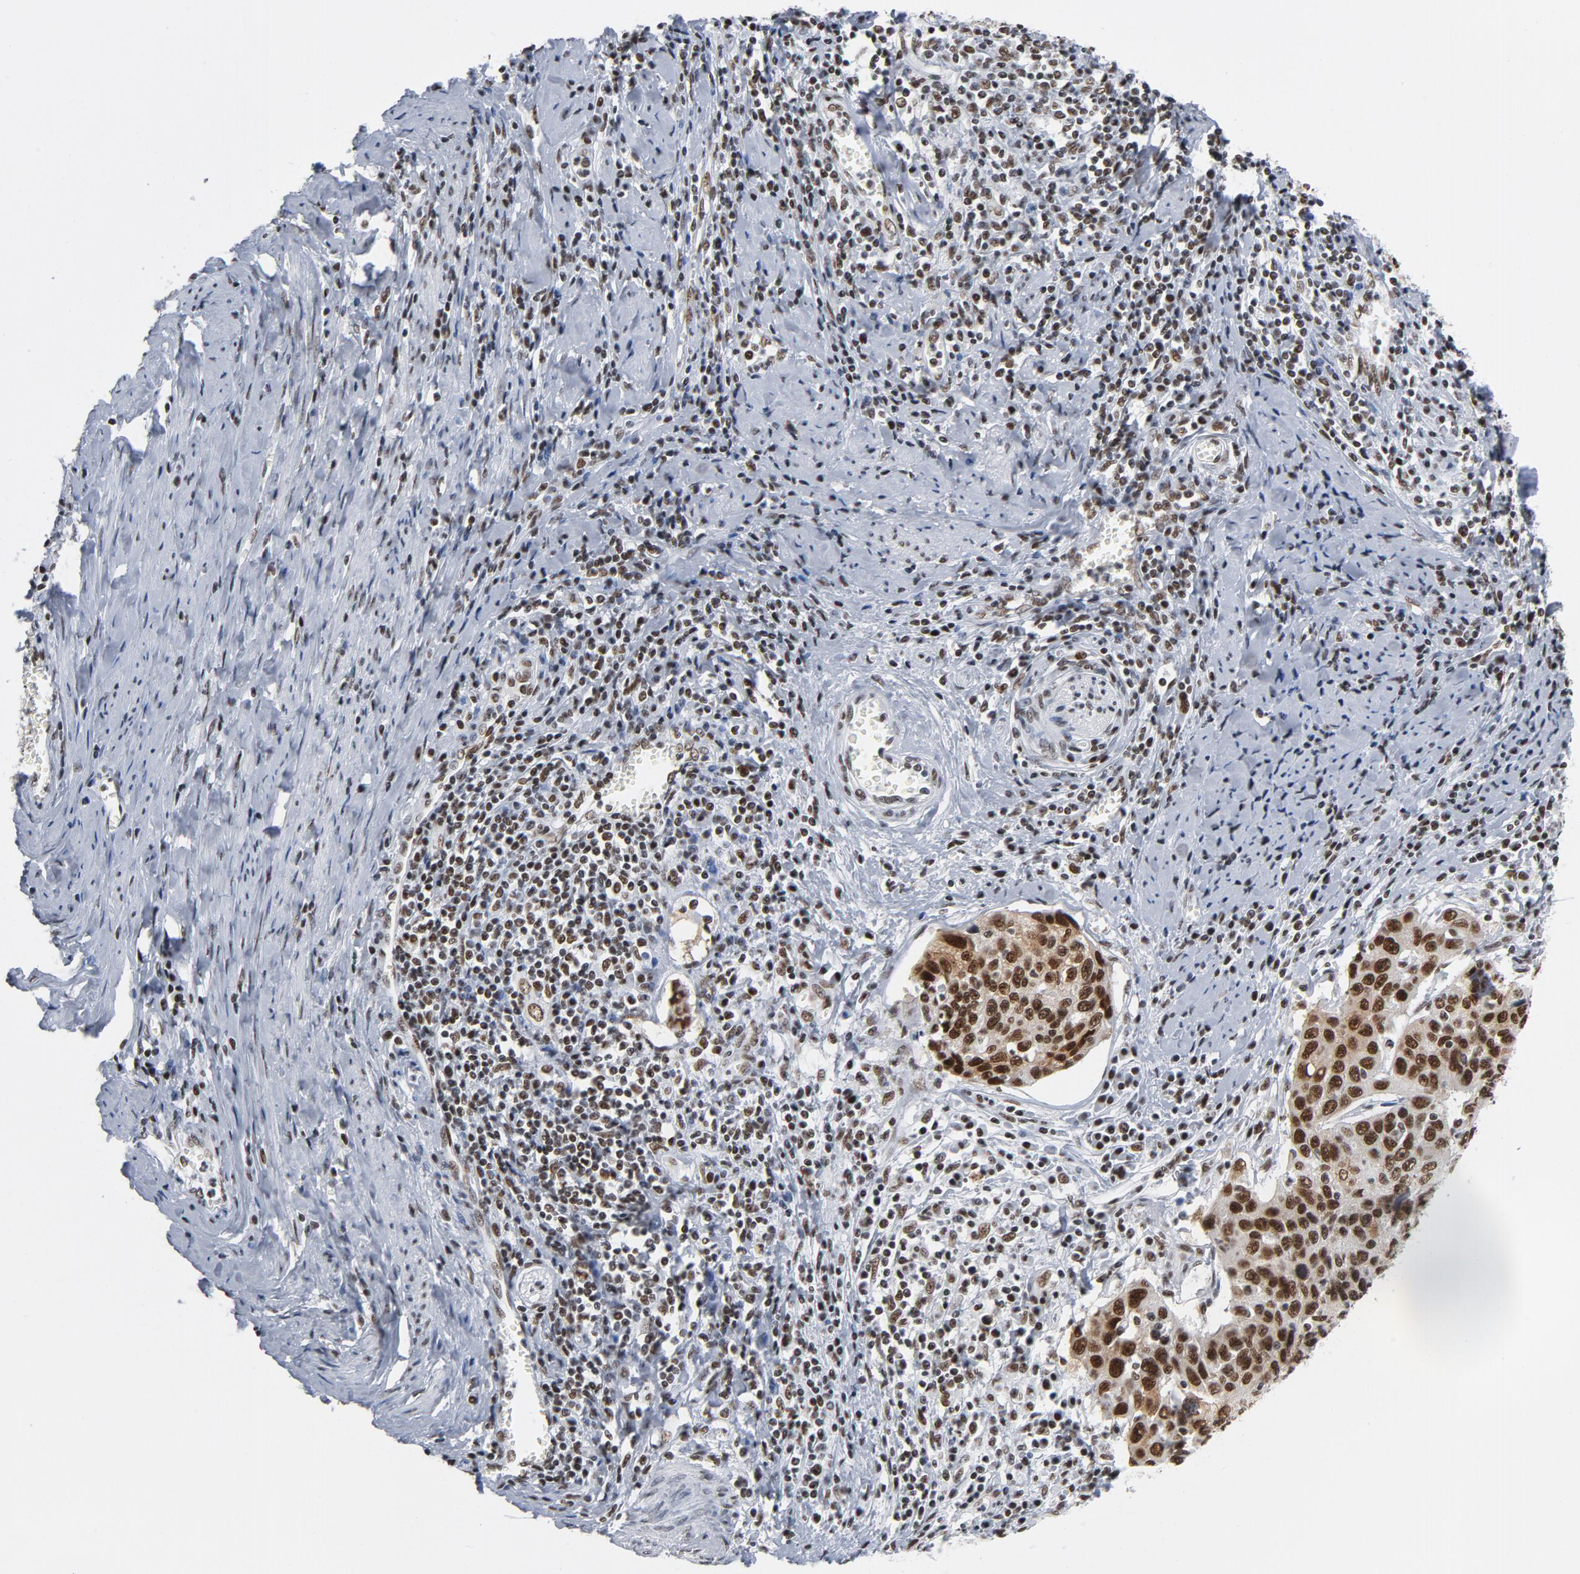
{"staining": {"intensity": "strong", "quantity": ">75%", "location": "cytoplasmic/membranous,nuclear"}, "tissue": "cervical cancer", "cell_type": "Tumor cells", "image_type": "cancer", "snomed": [{"axis": "morphology", "description": "Squamous cell carcinoma, NOS"}, {"axis": "topography", "description": "Cervix"}], "caption": "IHC of cervical cancer shows high levels of strong cytoplasmic/membranous and nuclear expression in about >75% of tumor cells.", "gene": "CSTF2", "patient": {"sex": "female", "age": 53}}